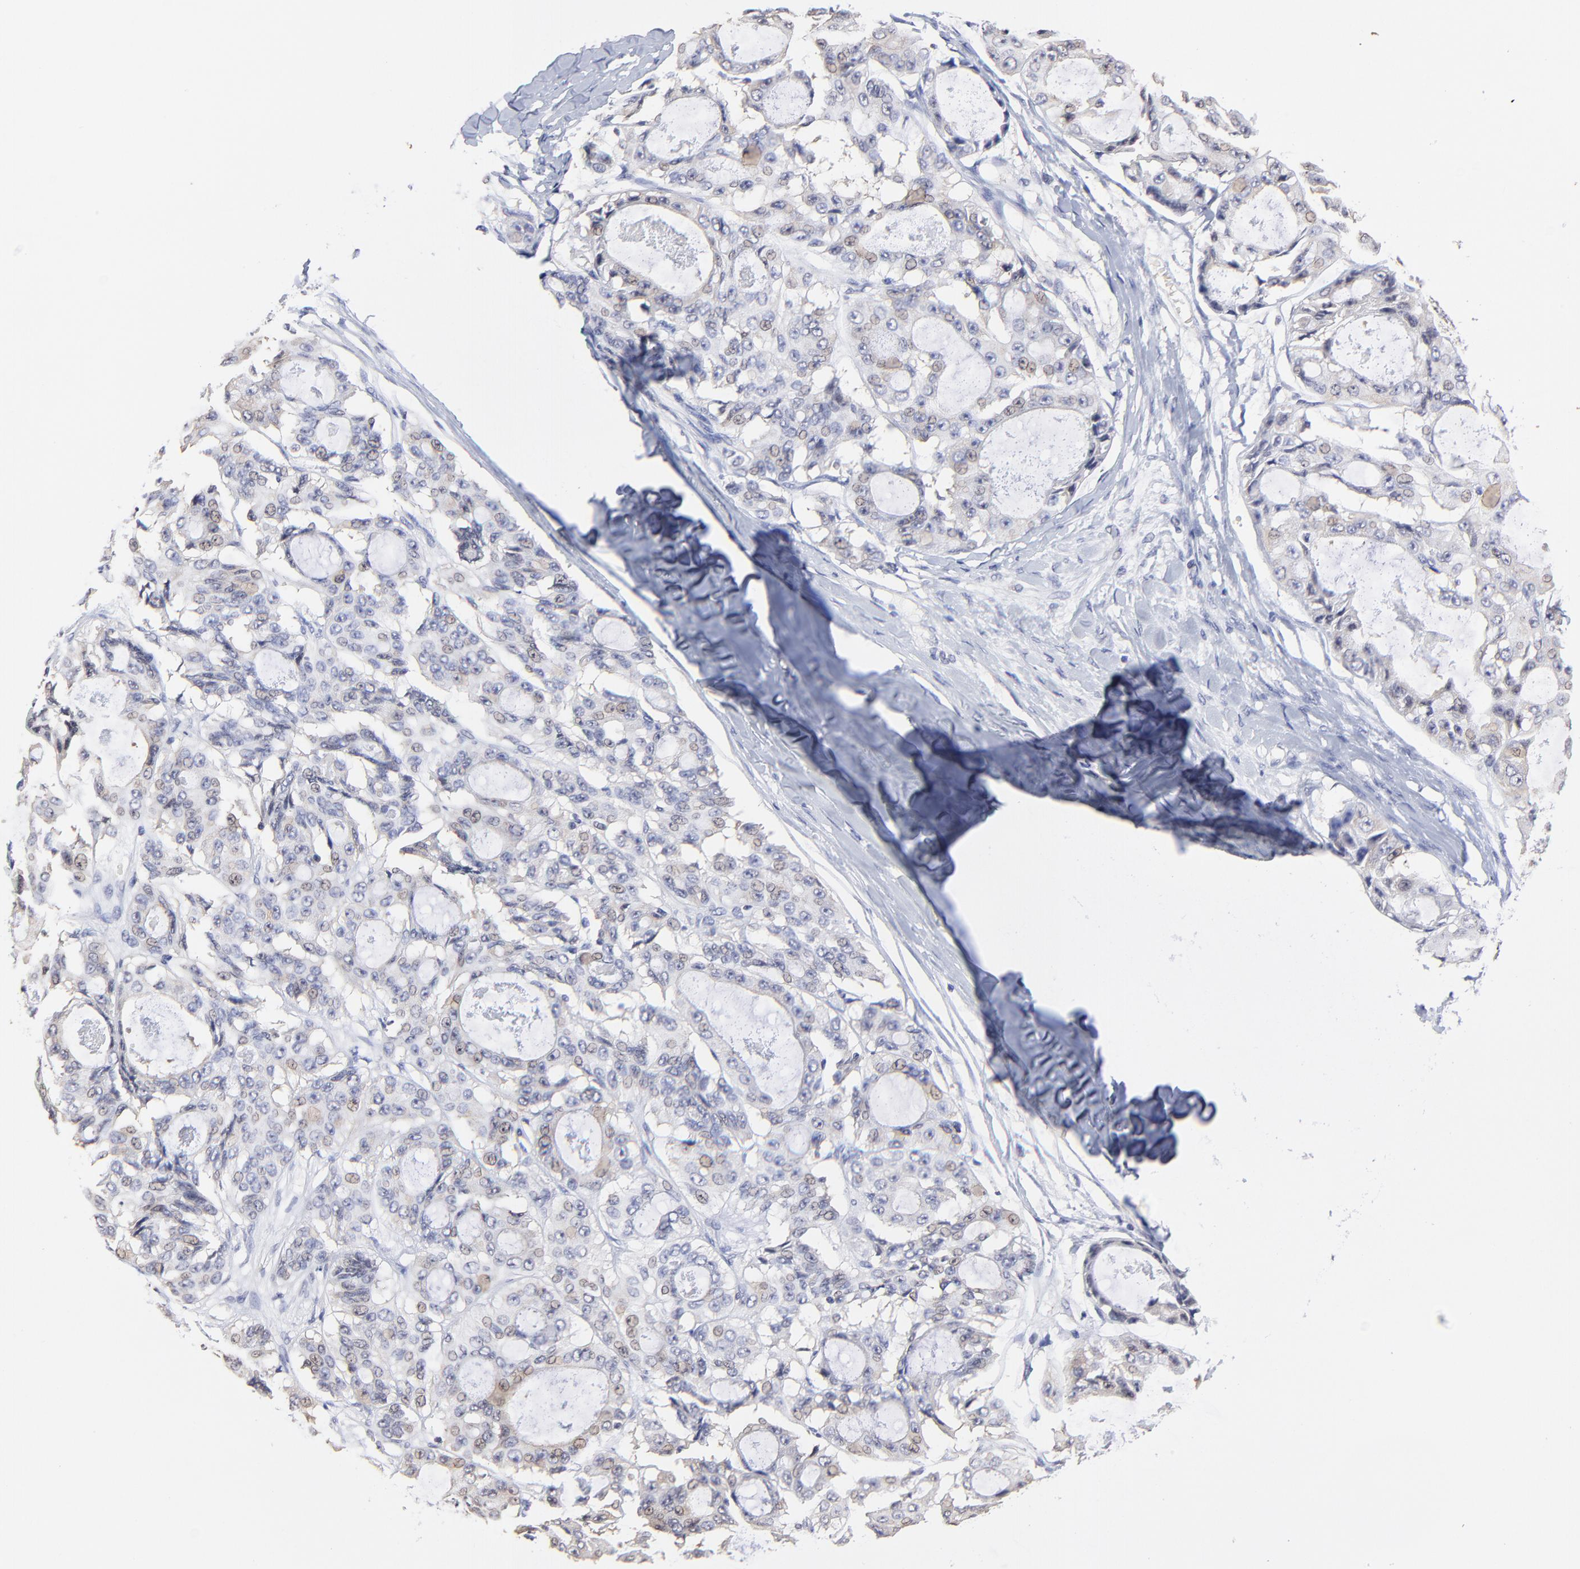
{"staining": {"intensity": "weak", "quantity": "<25%", "location": "nuclear"}, "tissue": "ovarian cancer", "cell_type": "Tumor cells", "image_type": "cancer", "snomed": [{"axis": "morphology", "description": "Carcinoma, endometroid"}, {"axis": "topography", "description": "Ovary"}], "caption": "DAB (3,3'-diaminobenzidine) immunohistochemical staining of ovarian cancer shows no significant expression in tumor cells. (DAB (3,3'-diaminobenzidine) immunohistochemistry with hematoxylin counter stain).", "gene": "GART", "patient": {"sex": "female", "age": 61}}